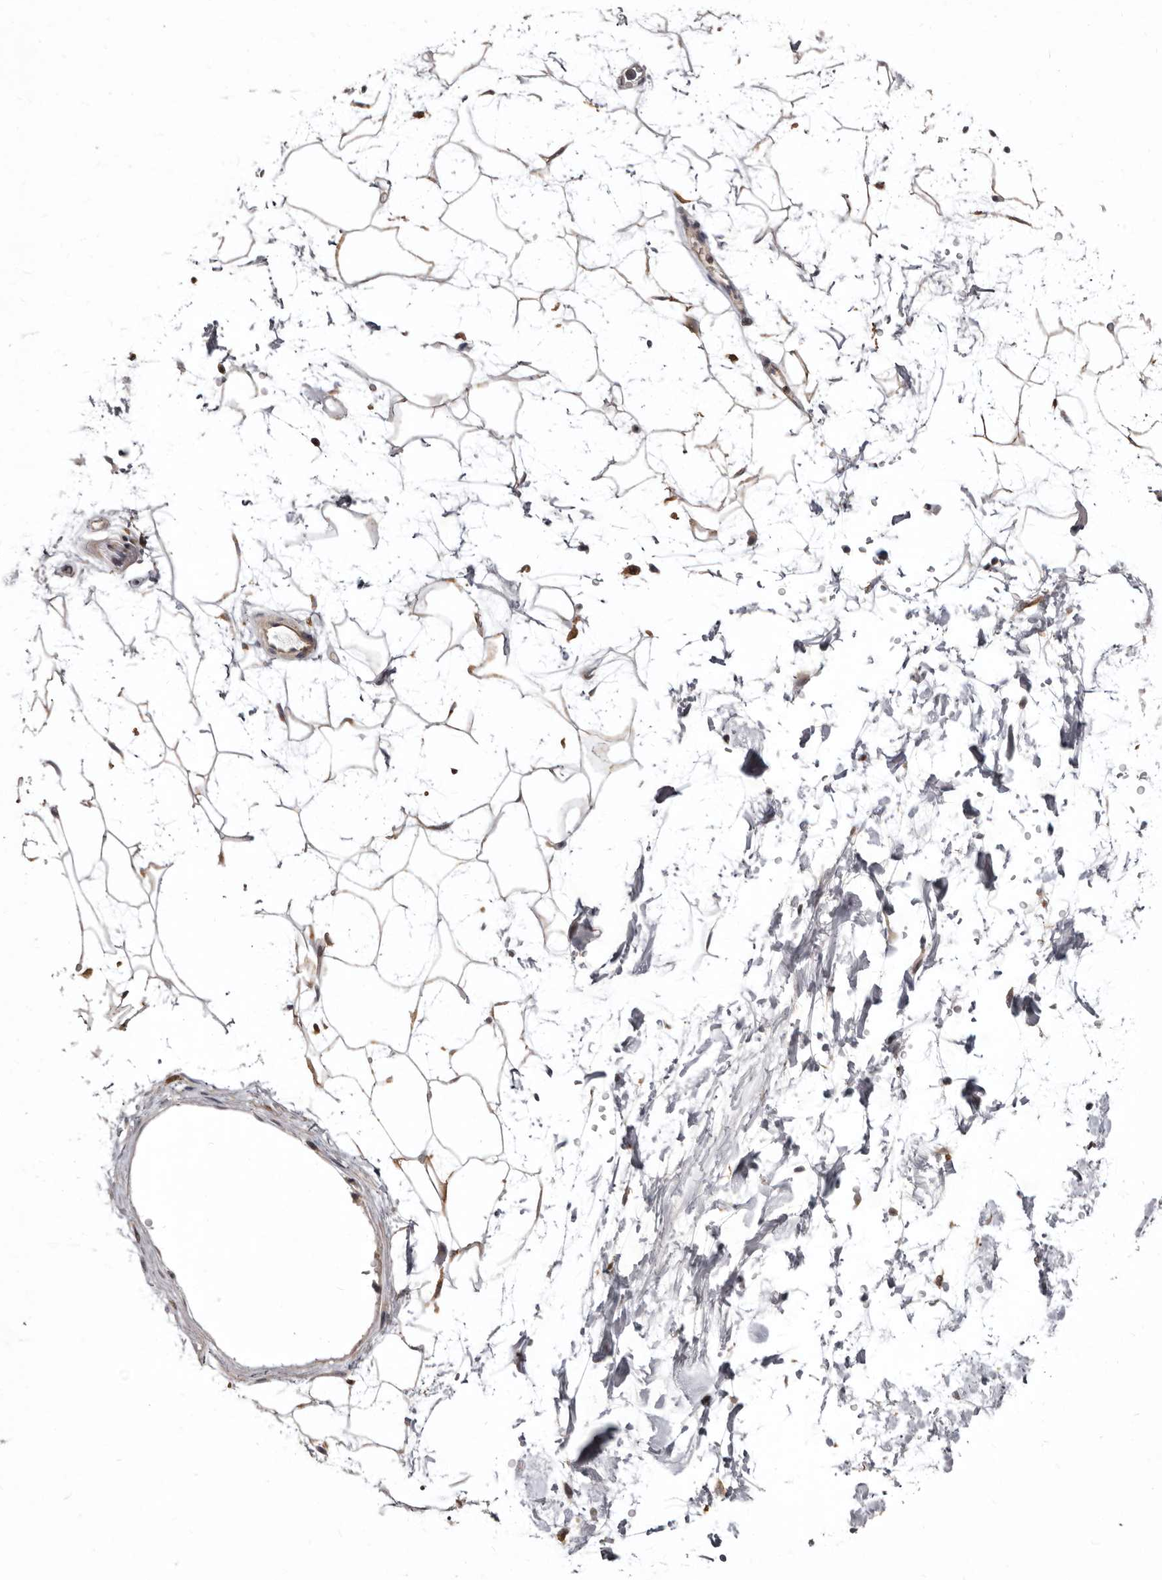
{"staining": {"intensity": "moderate", "quantity": "25%-75%", "location": "cytoplasmic/membranous,nuclear"}, "tissue": "adipose tissue", "cell_type": "Adipocytes", "image_type": "normal", "snomed": [{"axis": "morphology", "description": "Normal tissue, NOS"}, {"axis": "topography", "description": "Soft tissue"}], "caption": "High-power microscopy captured an IHC micrograph of unremarkable adipose tissue, revealing moderate cytoplasmic/membranous,nuclear expression in about 25%-75% of adipocytes.", "gene": "SMC4", "patient": {"sex": "male", "age": 72}}